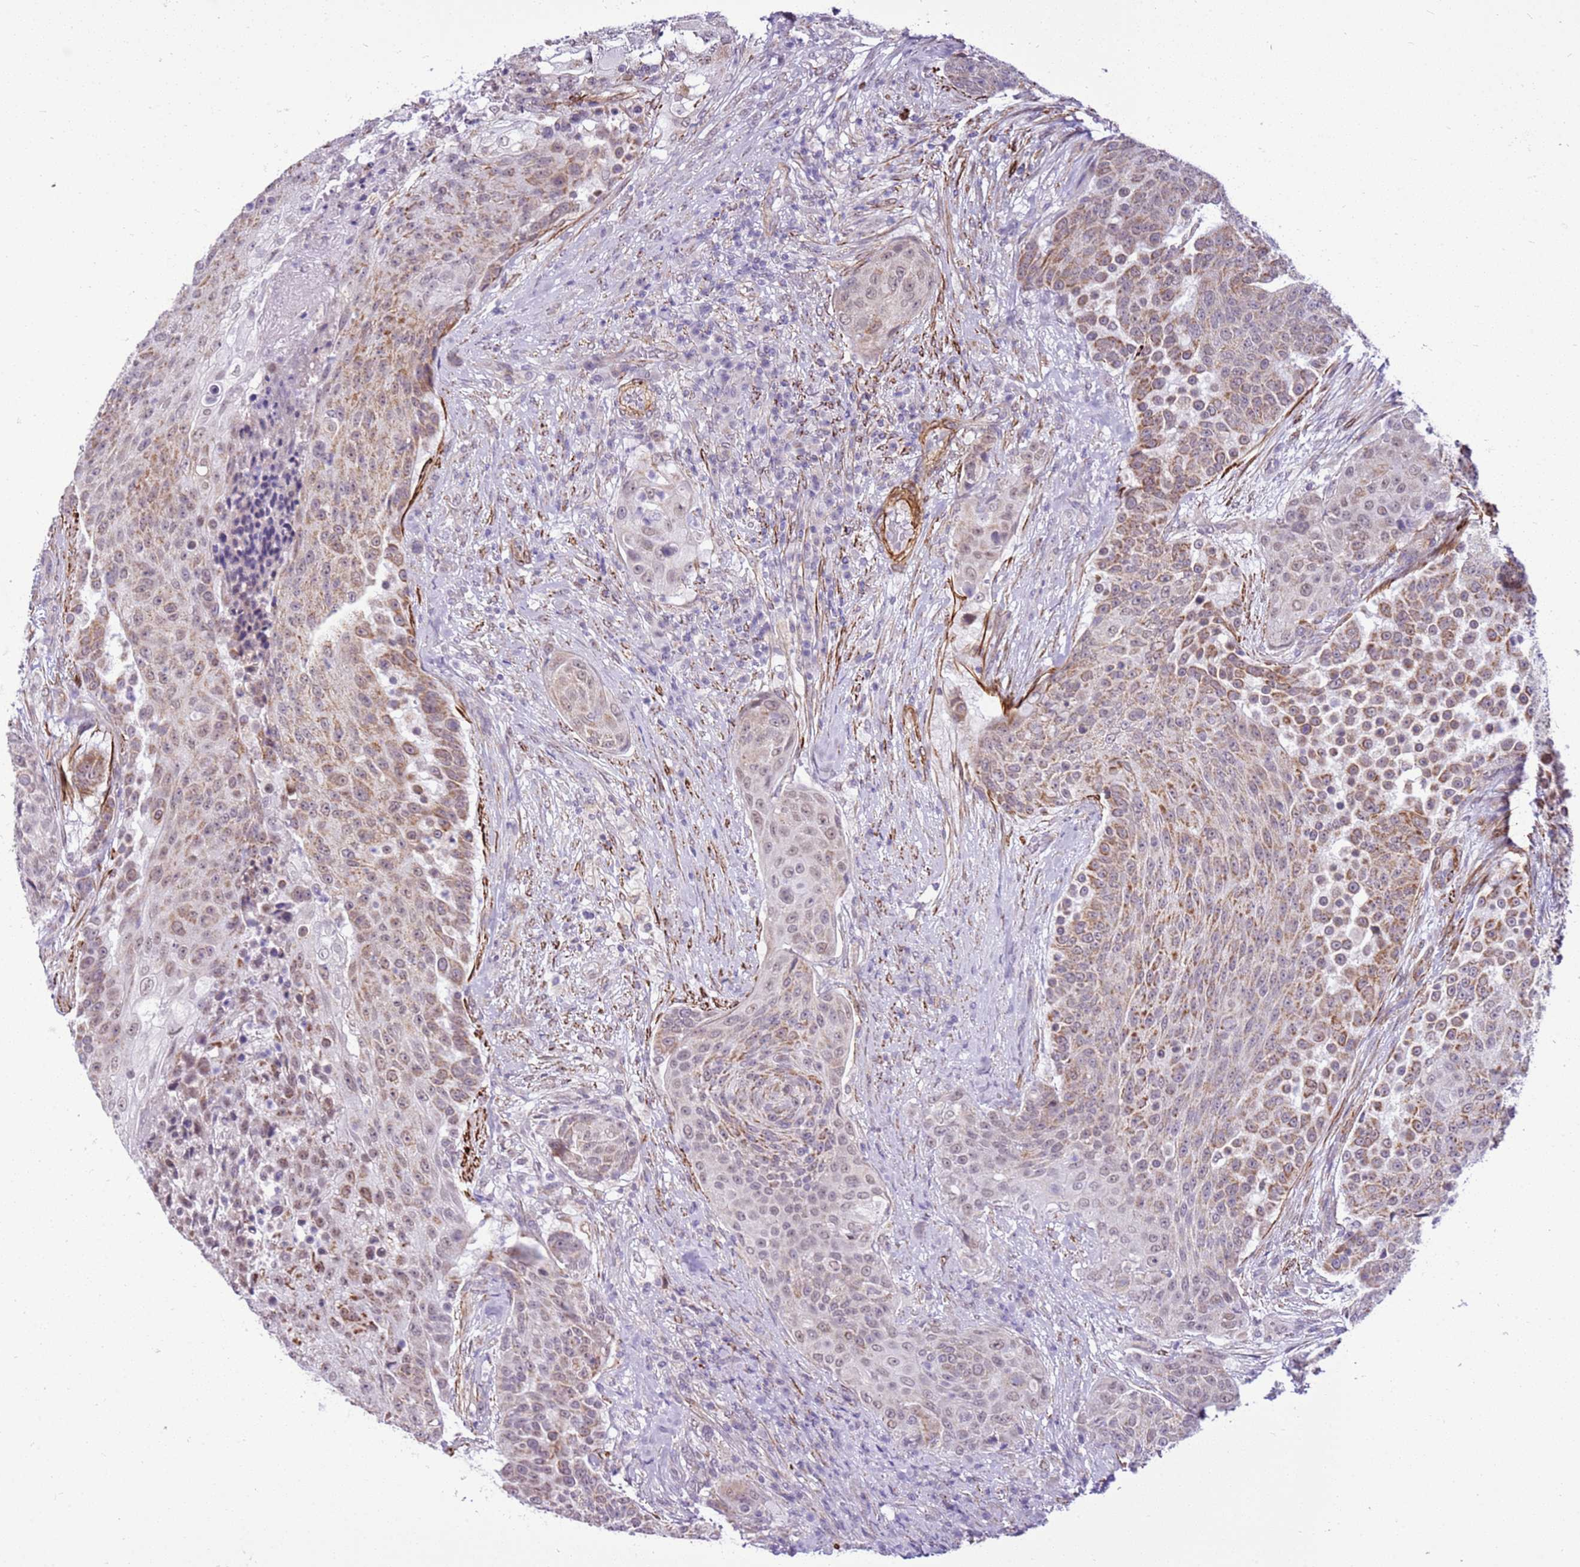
{"staining": {"intensity": "moderate", "quantity": "25%-75%", "location": "cytoplasmic/membranous"}, "tissue": "urothelial cancer", "cell_type": "Tumor cells", "image_type": "cancer", "snomed": [{"axis": "morphology", "description": "Urothelial carcinoma, High grade"}, {"axis": "topography", "description": "Urinary bladder"}], "caption": "Immunohistochemical staining of urothelial cancer displays medium levels of moderate cytoplasmic/membranous protein positivity in about 25%-75% of tumor cells.", "gene": "SMIM4", "patient": {"sex": "female", "age": 63}}